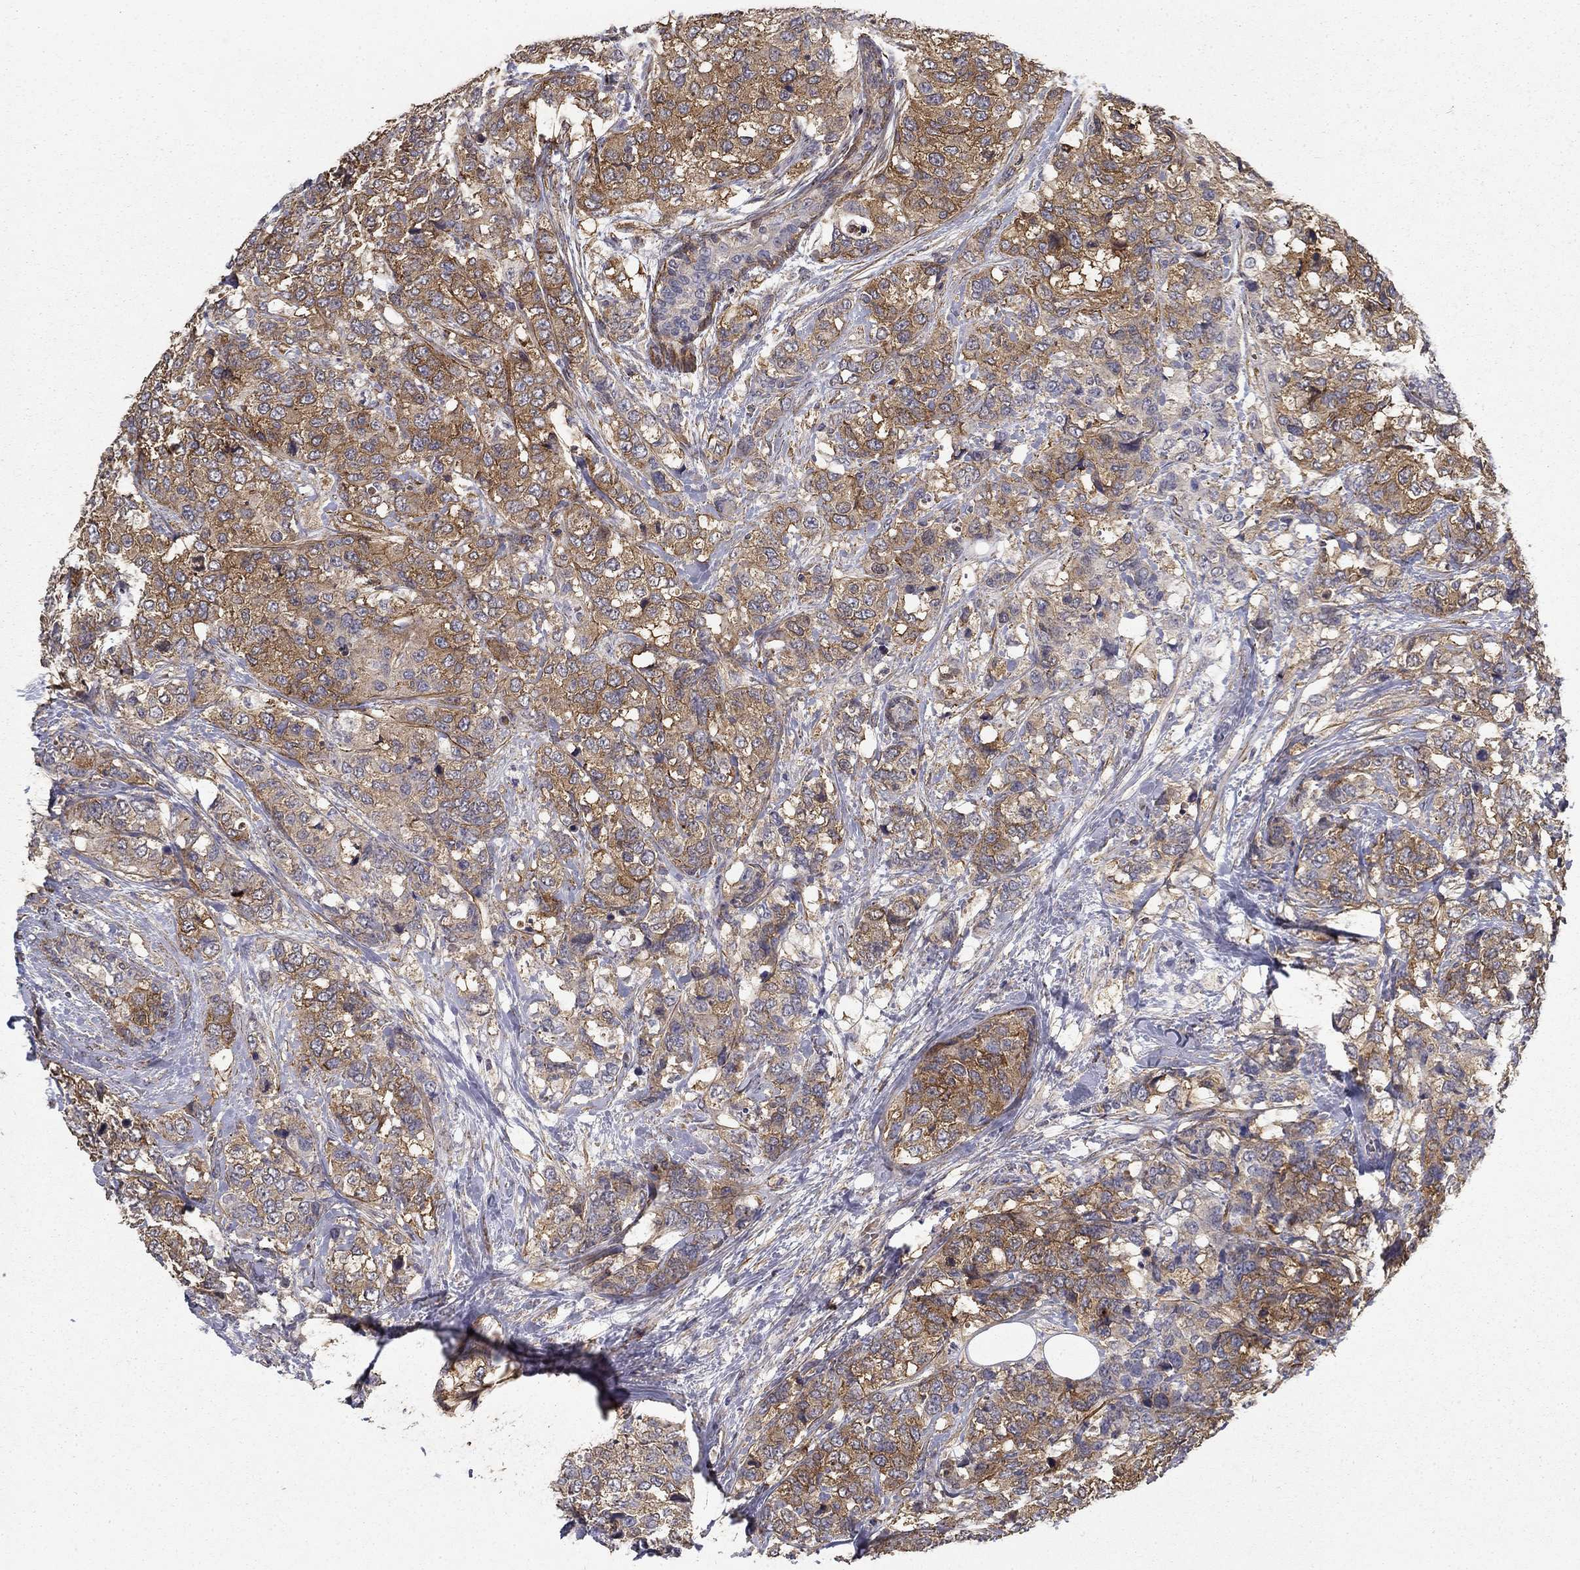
{"staining": {"intensity": "strong", "quantity": "25%-75%", "location": "cytoplasmic/membranous"}, "tissue": "breast cancer", "cell_type": "Tumor cells", "image_type": "cancer", "snomed": [{"axis": "morphology", "description": "Lobular carcinoma"}, {"axis": "topography", "description": "Breast"}], "caption": "This is an image of IHC staining of breast cancer, which shows strong positivity in the cytoplasmic/membranous of tumor cells.", "gene": "MPP2", "patient": {"sex": "female", "age": 59}}